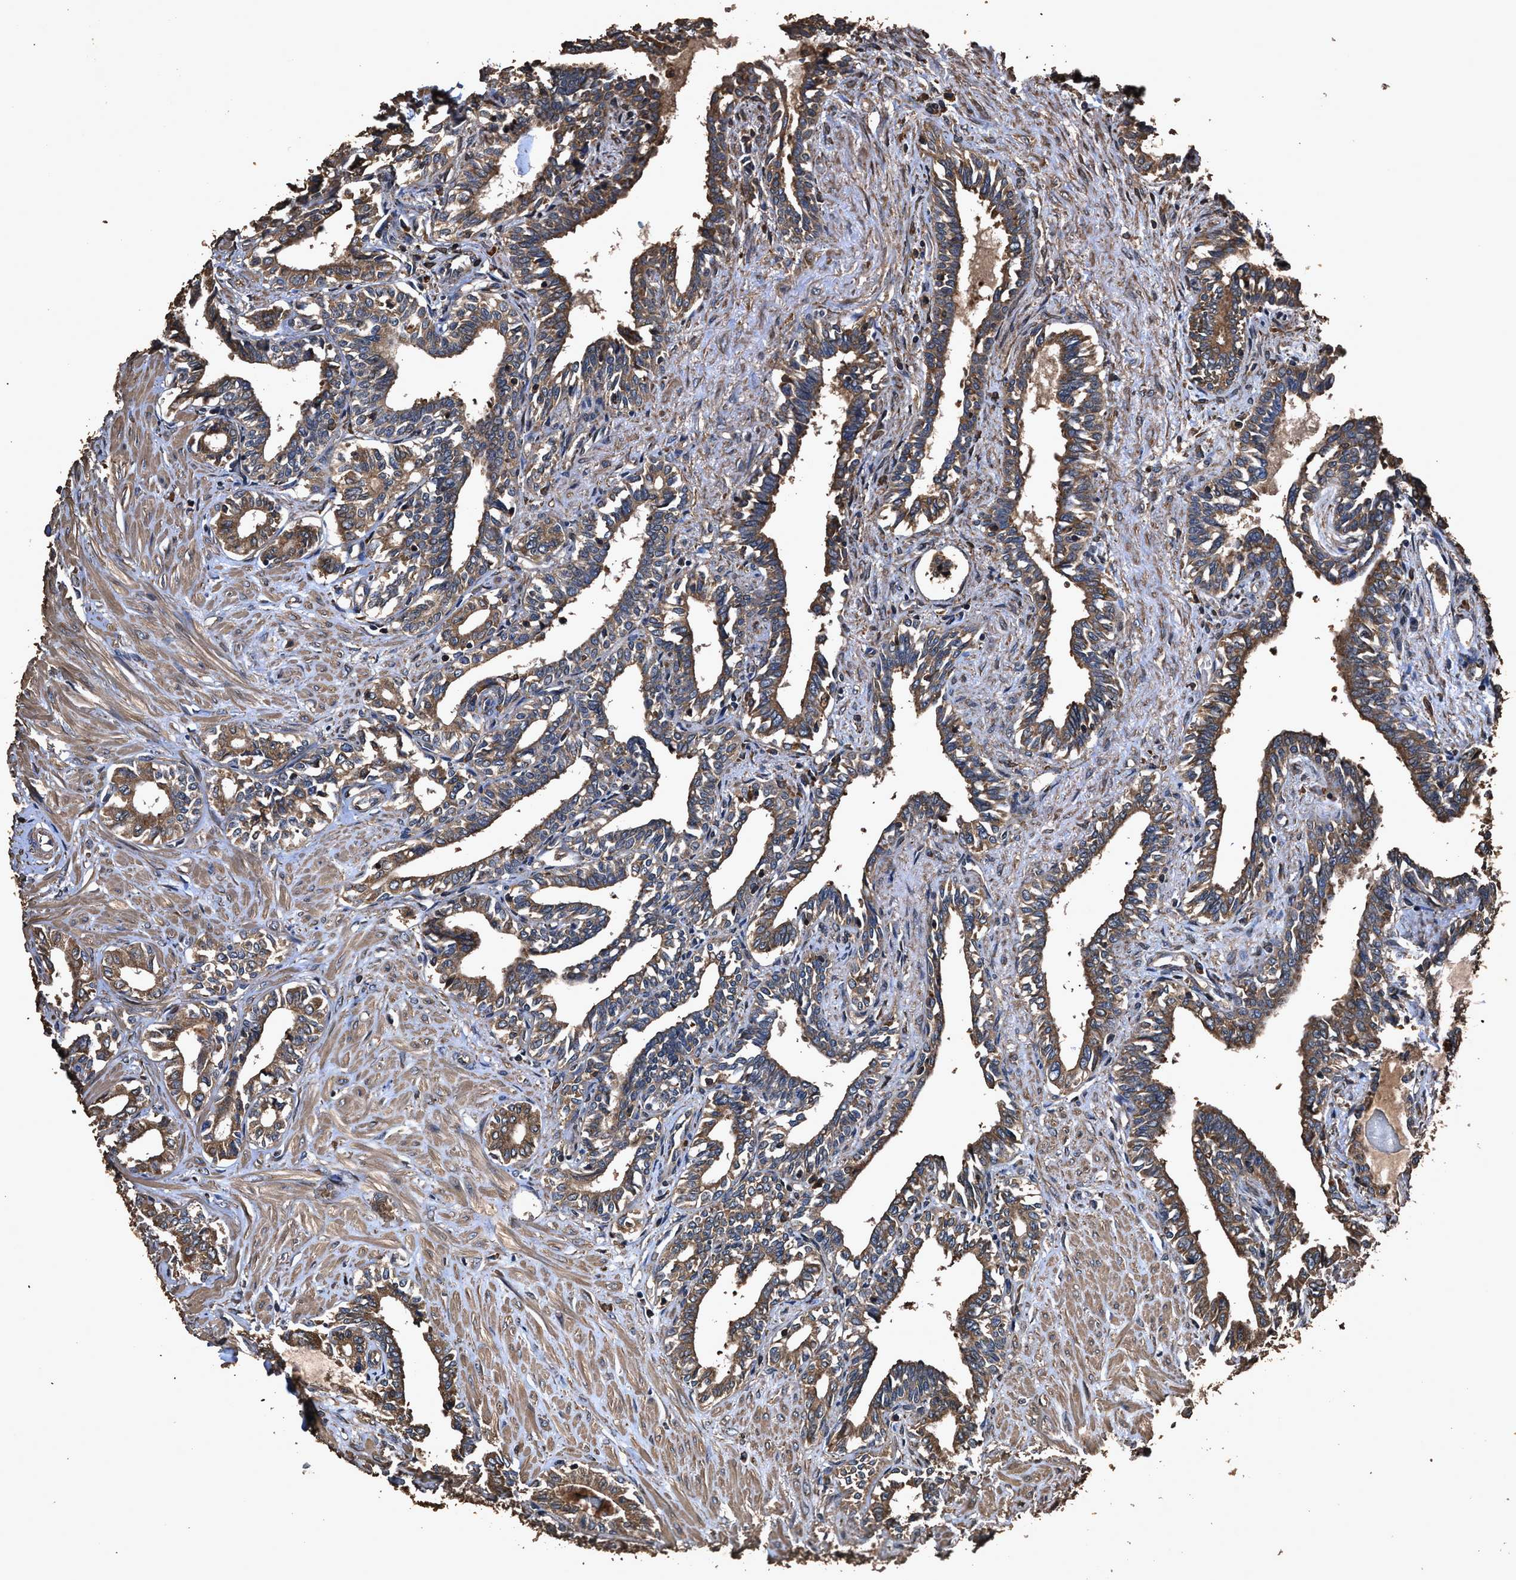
{"staining": {"intensity": "moderate", "quantity": ">75%", "location": "cytoplasmic/membranous"}, "tissue": "seminal vesicle", "cell_type": "Glandular cells", "image_type": "normal", "snomed": [{"axis": "morphology", "description": "Normal tissue, NOS"}, {"axis": "morphology", "description": "Adenocarcinoma, High grade"}, {"axis": "topography", "description": "Prostate"}, {"axis": "topography", "description": "Seminal veicle"}], "caption": "The image demonstrates a brown stain indicating the presence of a protein in the cytoplasmic/membranous of glandular cells in seminal vesicle. The protein is shown in brown color, while the nuclei are stained blue.", "gene": "ZMYND19", "patient": {"sex": "male", "age": 55}}